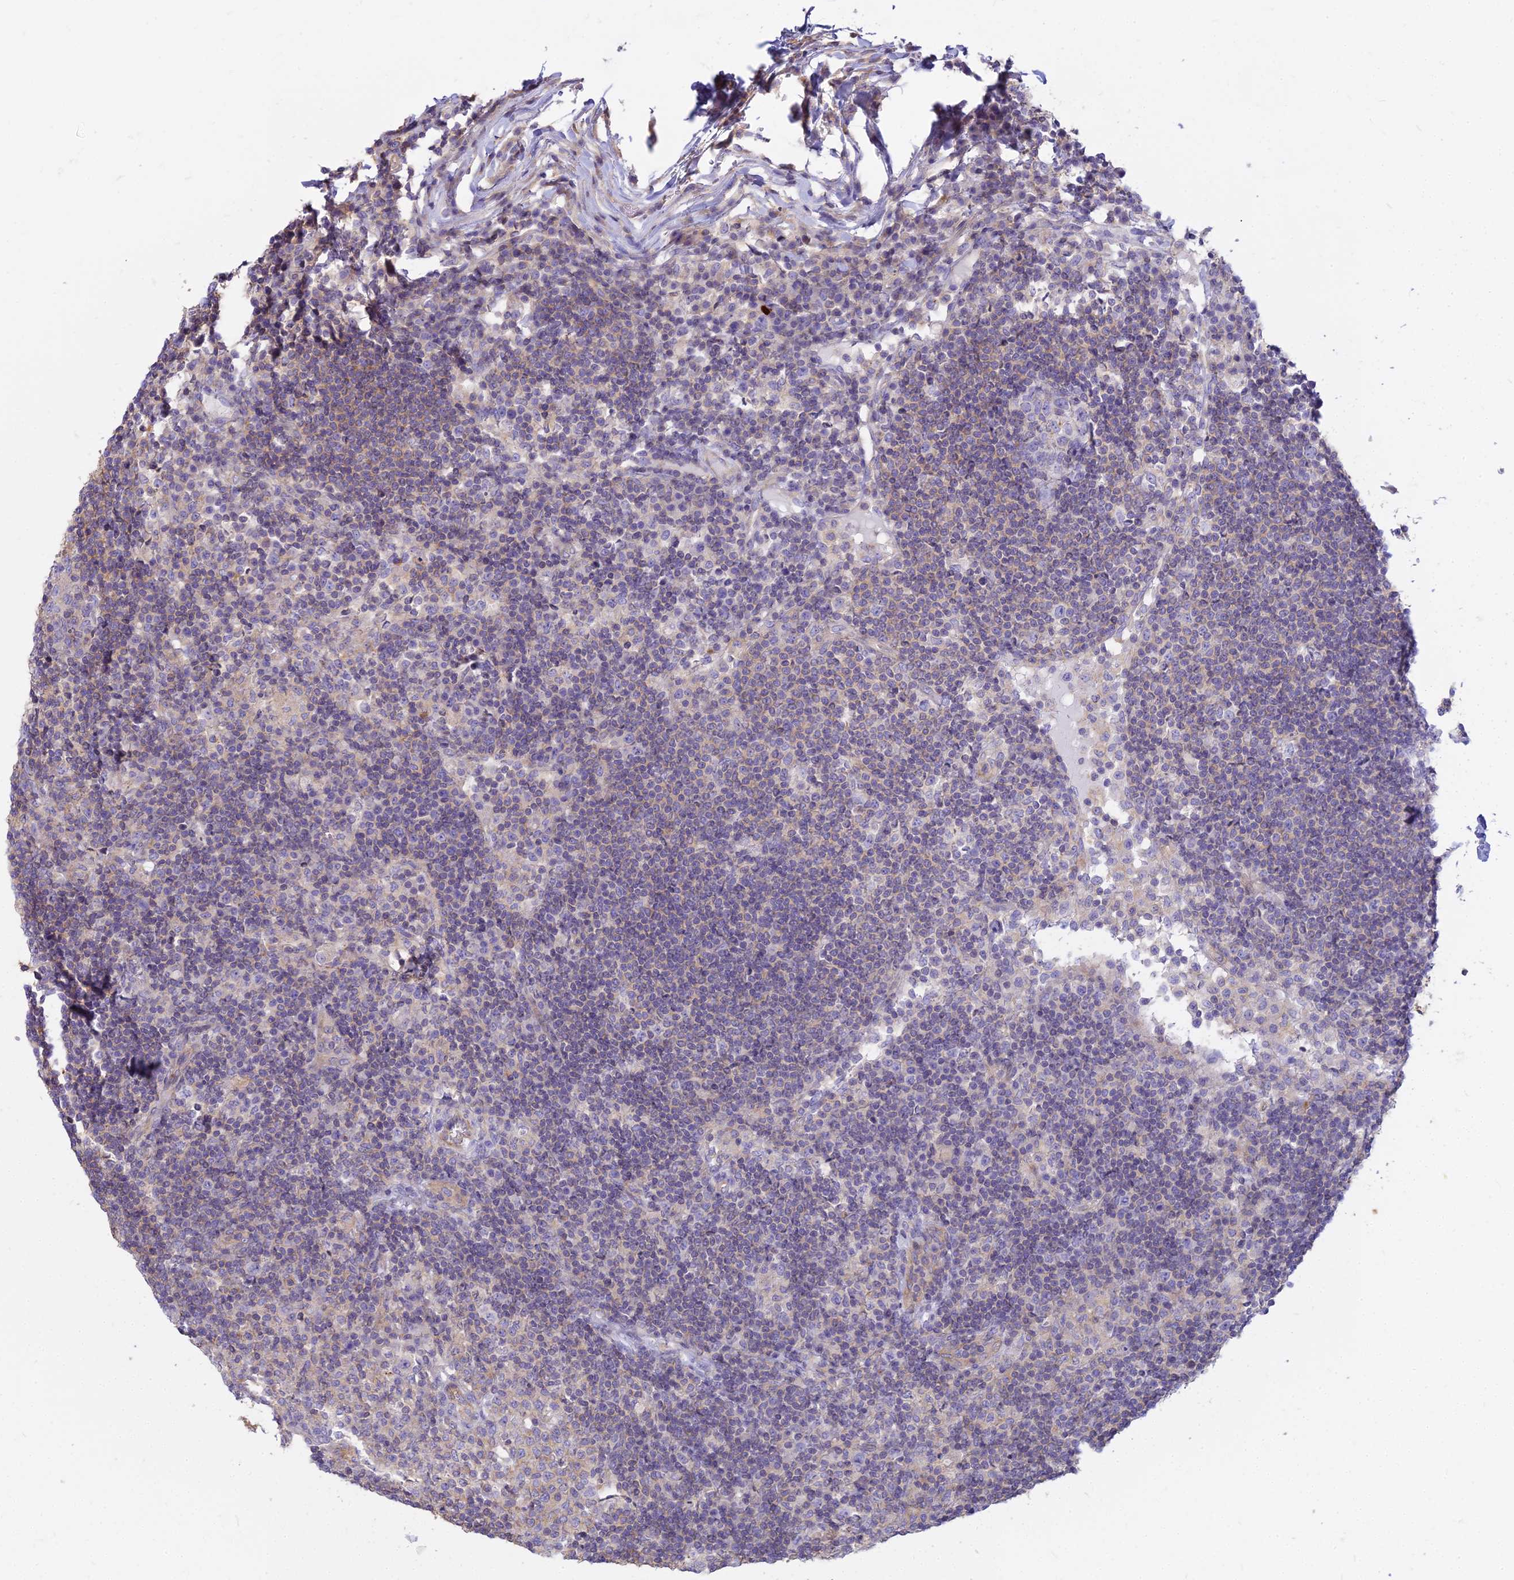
{"staining": {"intensity": "negative", "quantity": "none", "location": "none"}, "tissue": "lymph node", "cell_type": "Germinal center cells", "image_type": "normal", "snomed": [{"axis": "morphology", "description": "Normal tissue, NOS"}, {"axis": "topography", "description": "Lymph node"}], "caption": "A photomicrograph of lymph node stained for a protein reveals no brown staining in germinal center cells.", "gene": "SMIM24", "patient": {"sex": "female", "age": 53}}